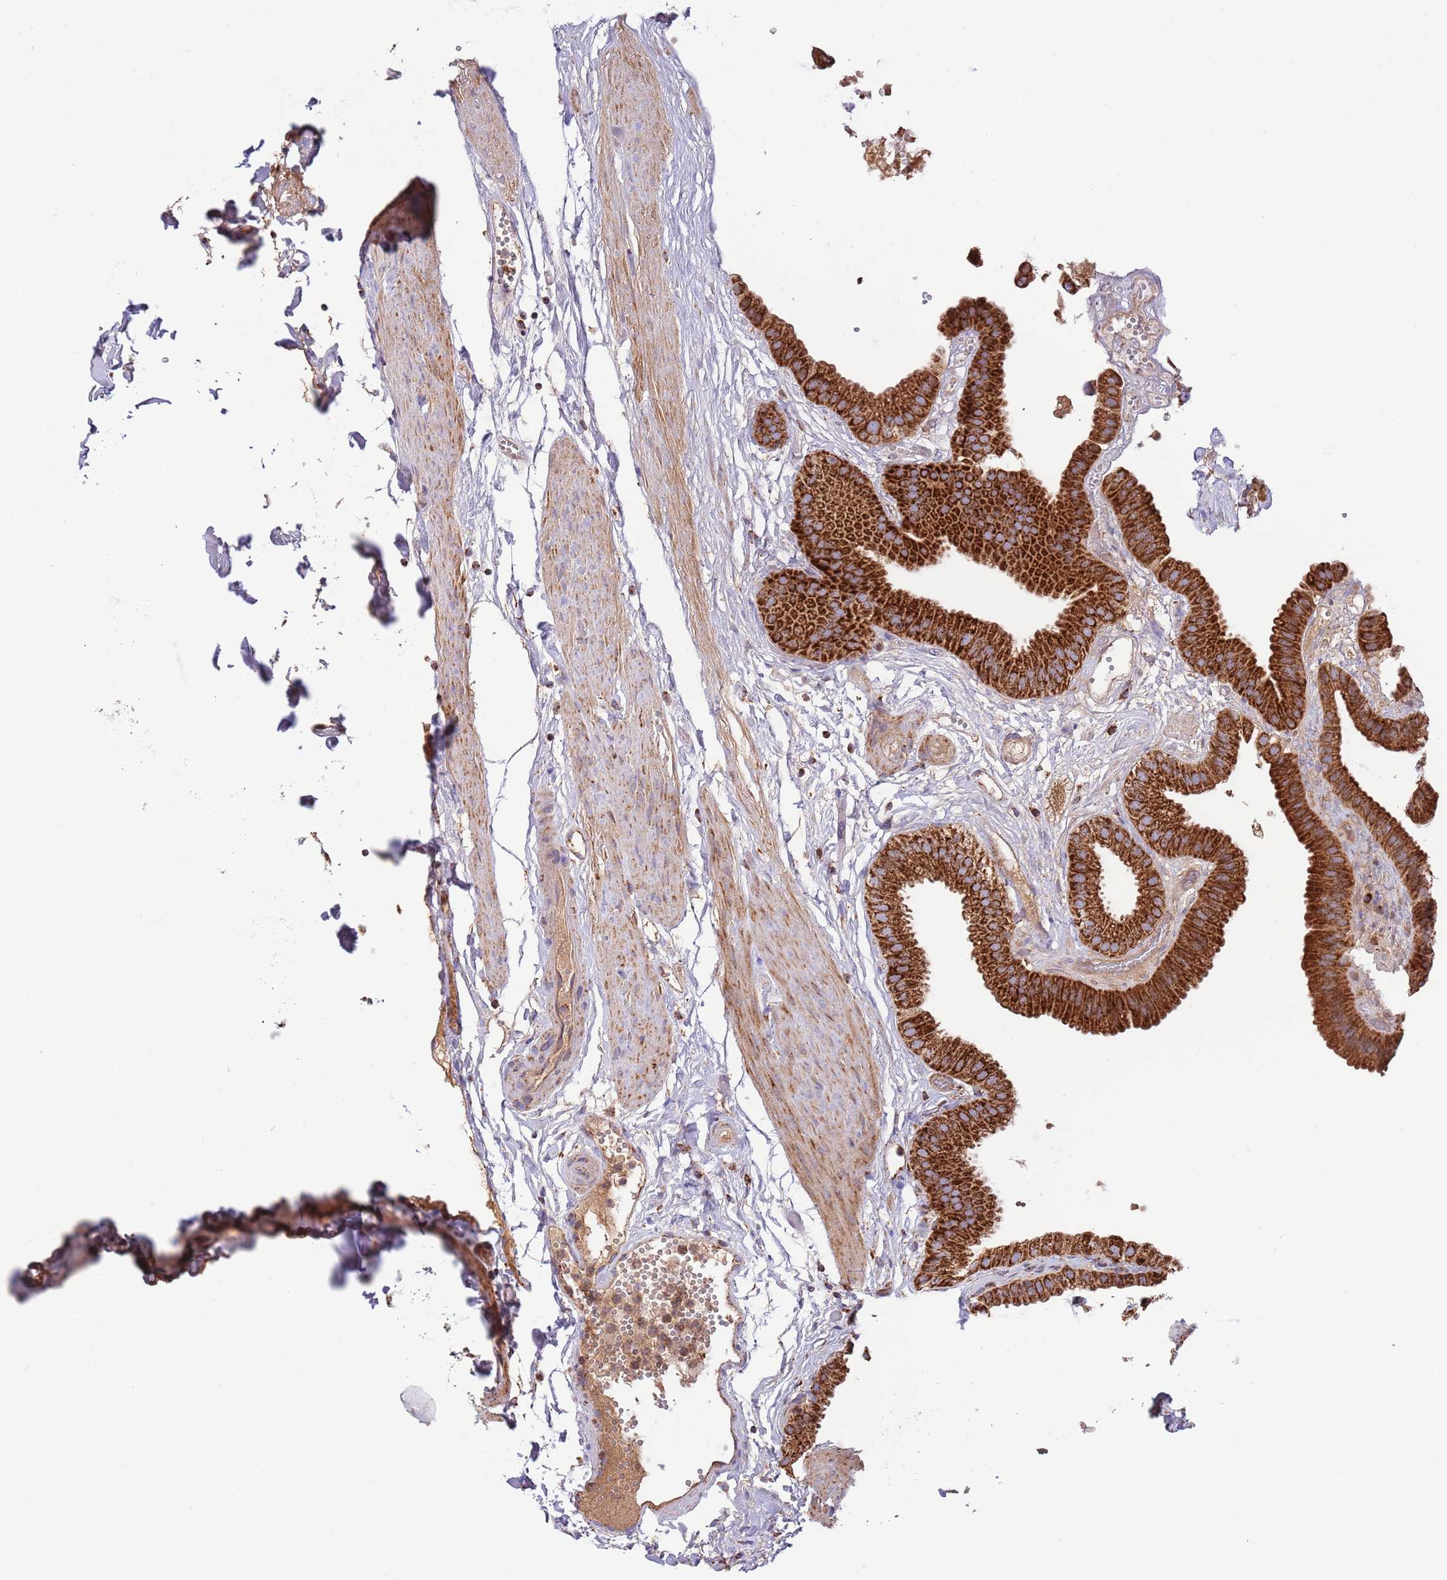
{"staining": {"intensity": "strong", "quantity": ">75%", "location": "cytoplasmic/membranous"}, "tissue": "gallbladder", "cell_type": "Glandular cells", "image_type": "normal", "snomed": [{"axis": "morphology", "description": "Normal tissue, NOS"}, {"axis": "topography", "description": "Gallbladder"}], "caption": "Glandular cells reveal strong cytoplasmic/membranous positivity in approximately >75% of cells in normal gallbladder.", "gene": "DNAJA3", "patient": {"sex": "female", "age": 61}}